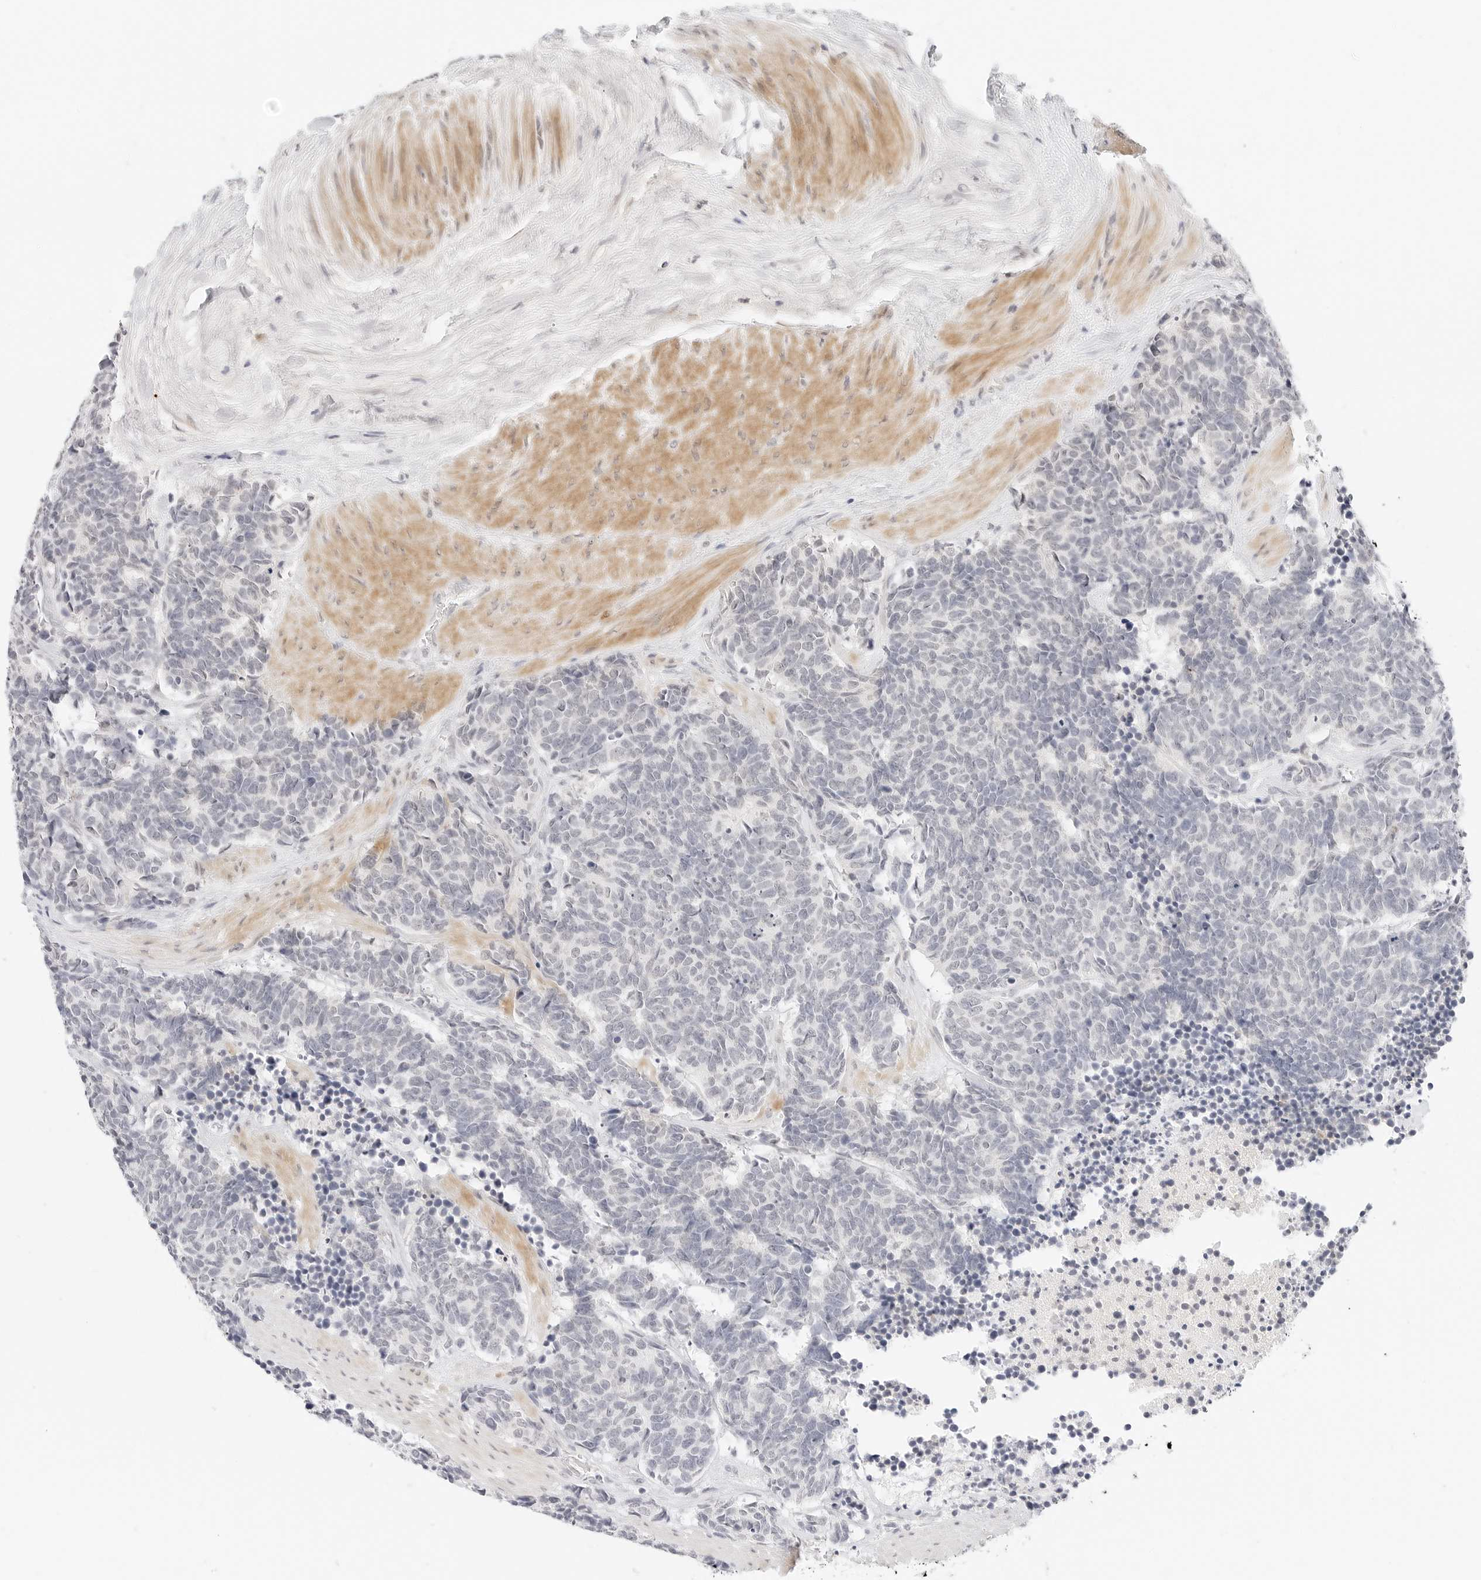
{"staining": {"intensity": "negative", "quantity": "none", "location": "none"}, "tissue": "carcinoid", "cell_type": "Tumor cells", "image_type": "cancer", "snomed": [{"axis": "morphology", "description": "Carcinoma, NOS"}, {"axis": "morphology", "description": "Carcinoid, malignant, NOS"}, {"axis": "topography", "description": "Urinary bladder"}], "caption": "A photomicrograph of human carcinoid is negative for staining in tumor cells.", "gene": "XKR4", "patient": {"sex": "male", "age": 57}}